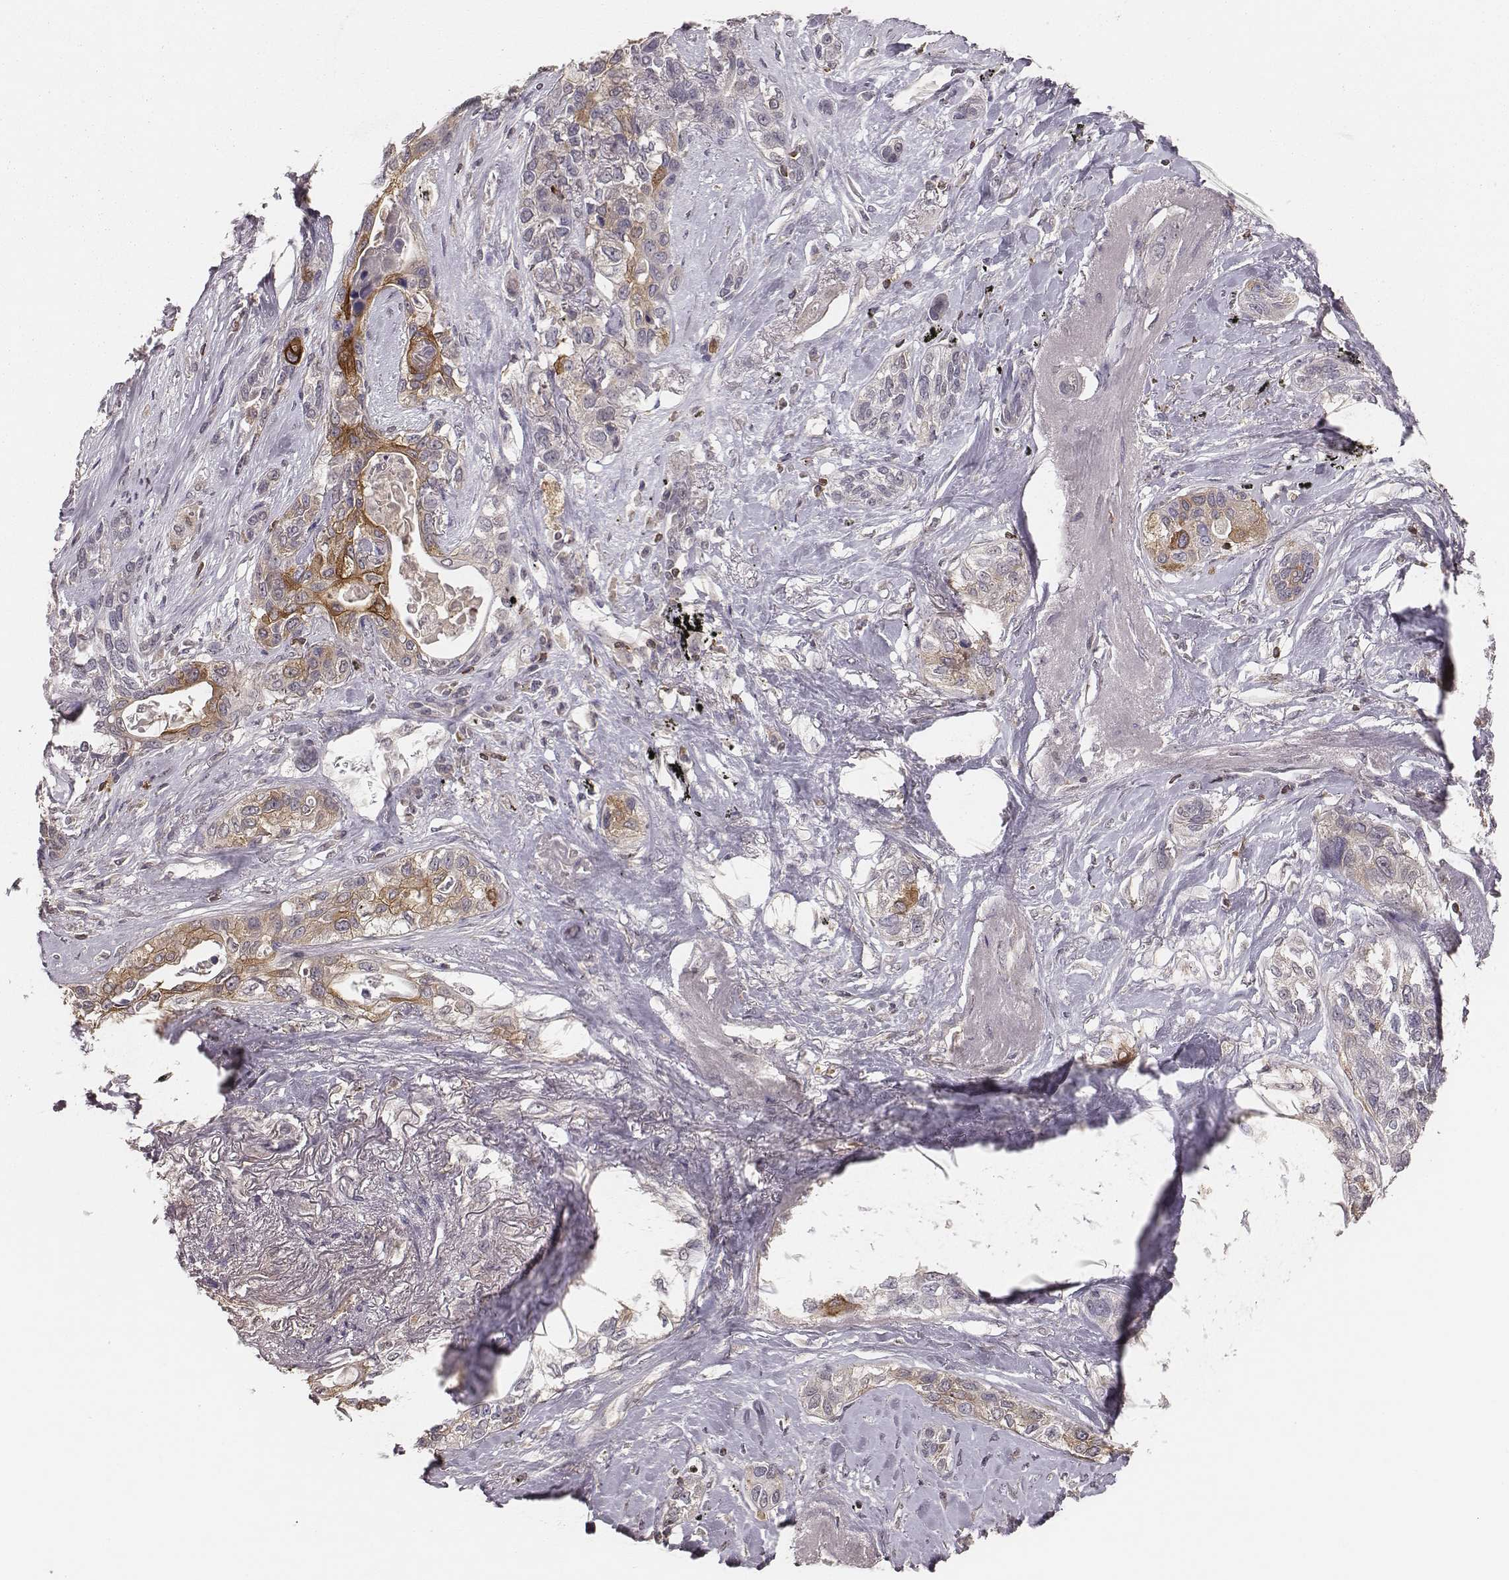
{"staining": {"intensity": "weak", "quantity": "25%-75%", "location": "cytoplasmic/membranous"}, "tissue": "lung cancer", "cell_type": "Tumor cells", "image_type": "cancer", "snomed": [{"axis": "morphology", "description": "Squamous cell carcinoma, NOS"}, {"axis": "topography", "description": "Lung"}], "caption": "Weak cytoplasmic/membranous expression for a protein is identified in approximately 25%-75% of tumor cells of lung cancer (squamous cell carcinoma) using IHC.", "gene": "PILRA", "patient": {"sex": "female", "age": 70}}